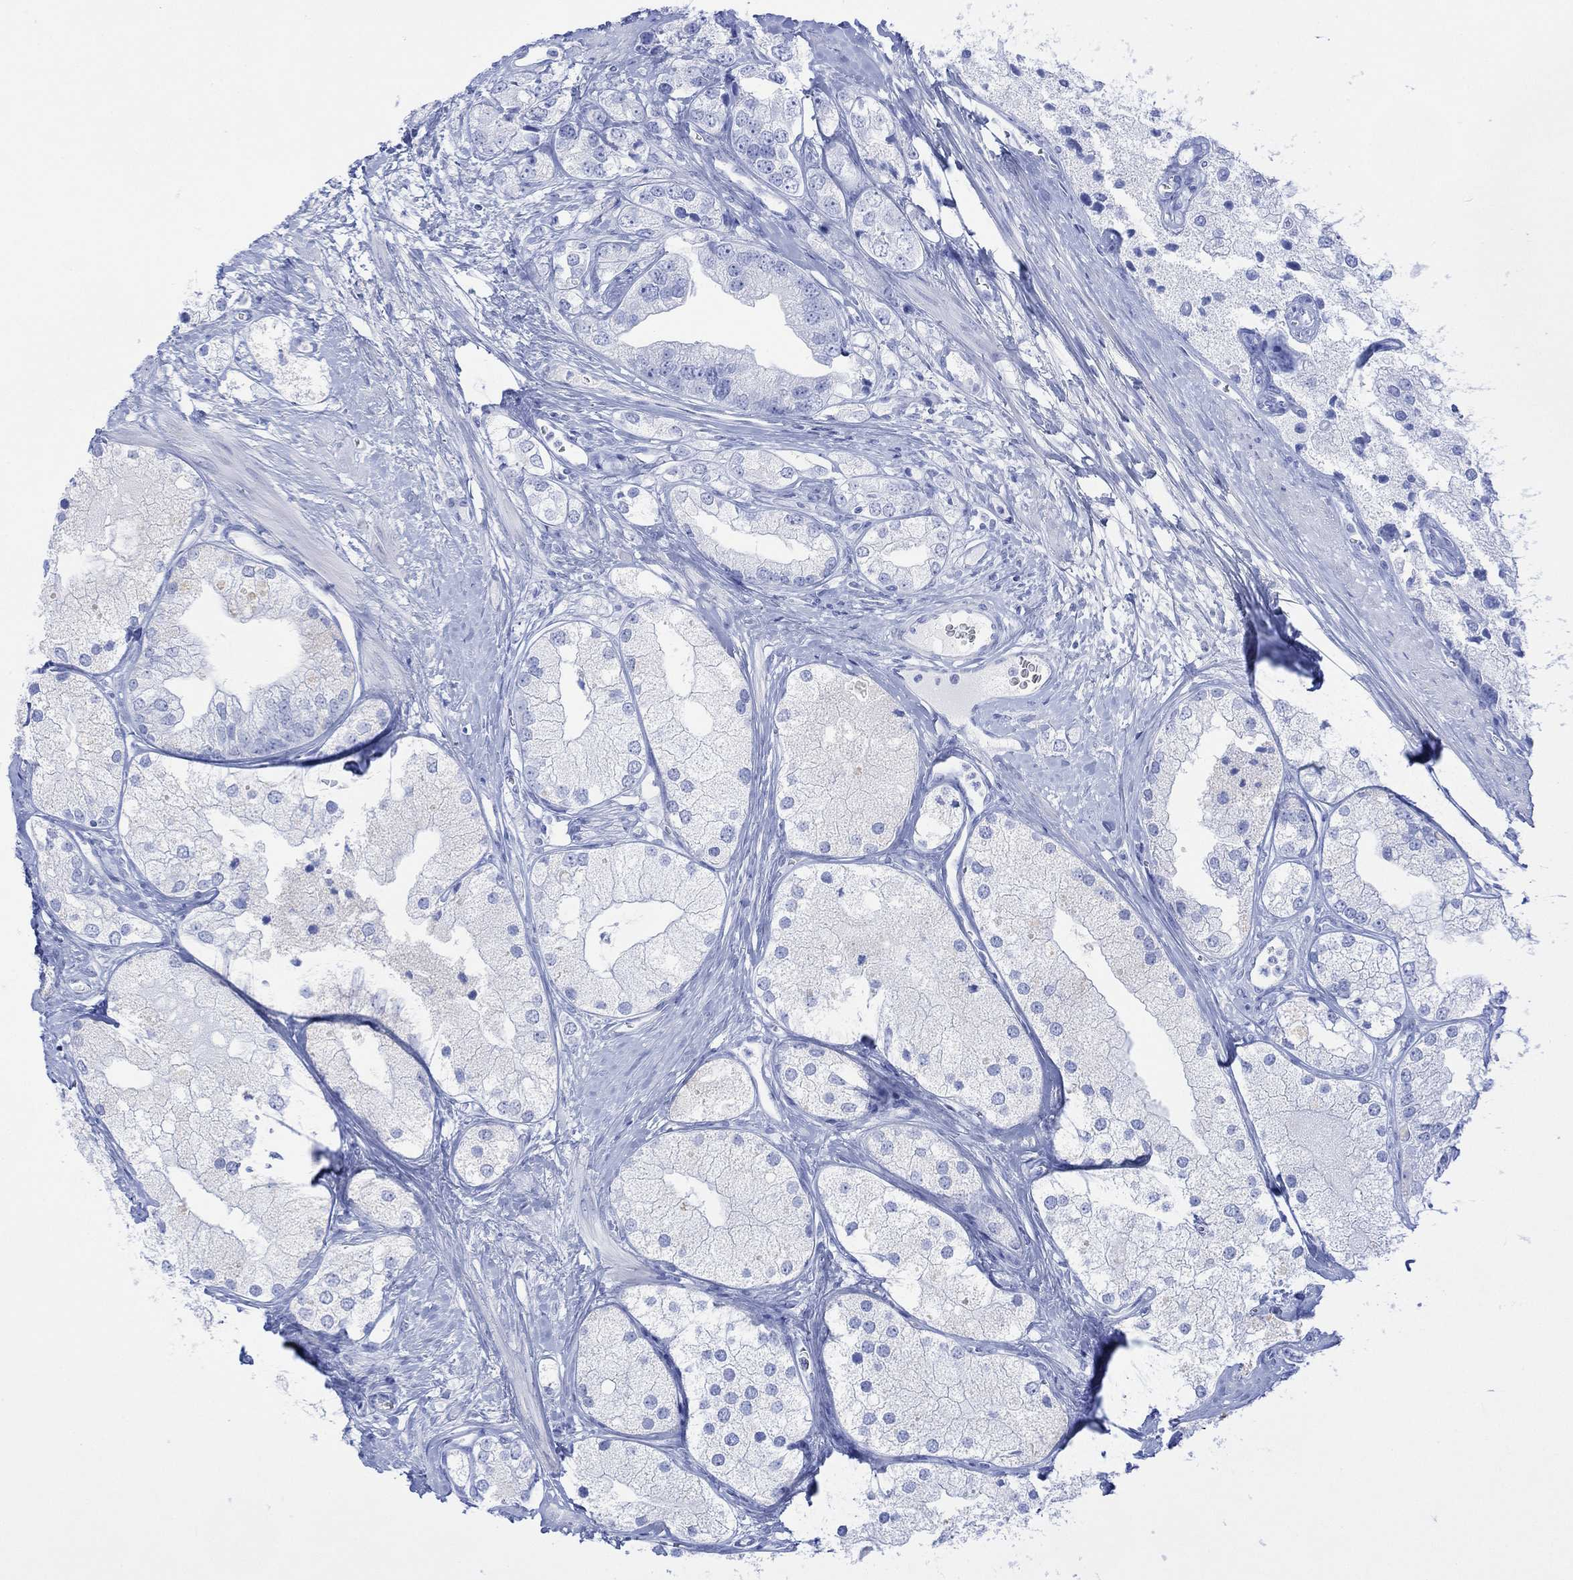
{"staining": {"intensity": "negative", "quantity": "none", "location": "none"}, "tissue": "prostate cancer", "cell_type": "Tumor cells", "image_type": "cancer", "snomed": [{"axis": "morphology", "description": "Adenocarcinoma, NOS"}, {"axis": "topography", "description": "Prostate and seminal vesicle, NOS"}, {"axis": "topography", "description": "Prostate"}], "caption": "The photomicrograph exhibits no significant expression in tumor cells of adenocarcinoma (prostate).", "gene": "CELF4", "patient": {"sex": "male", "age": 79}}